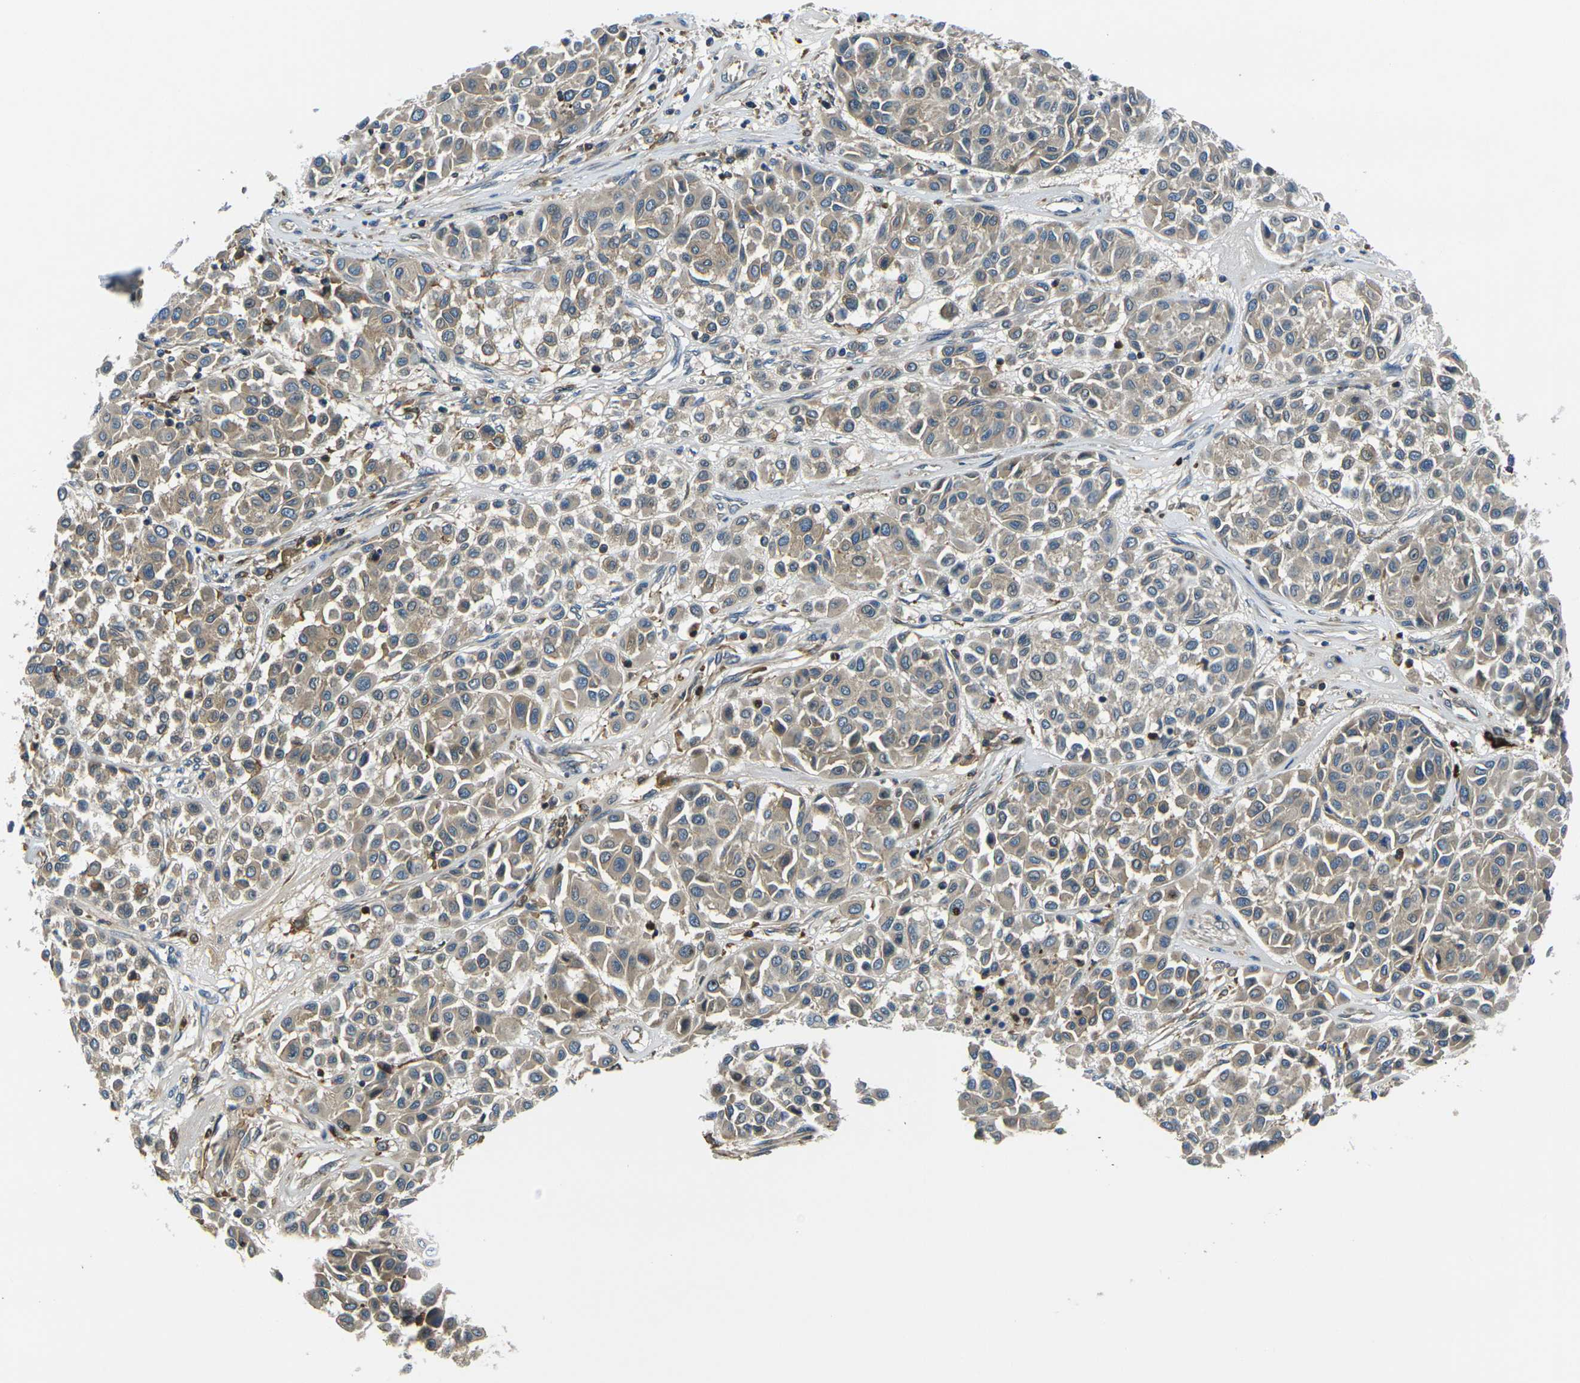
{"staining": {"intensity": "weak", "quantity": ">75%", "location": "cytoplasmic/membranous"}, "tissue": "melanoma", "cell_type": "Tumor cells", "image_type": "cancer", "snomed": [{"axis": "morphology", "description": "Malignant melanoma, Metastatic site"}, {"axis": "topography", "description": "Soft tissue"}], "caption": "About >75% of tumor cells in human melanoma demonstrate weak cytoplasmic/membranous protein positivity as visualized by brown immunohistochemical staining.", "gene": "RAB1B", "patient": {"sex": "male", "age": 41}}